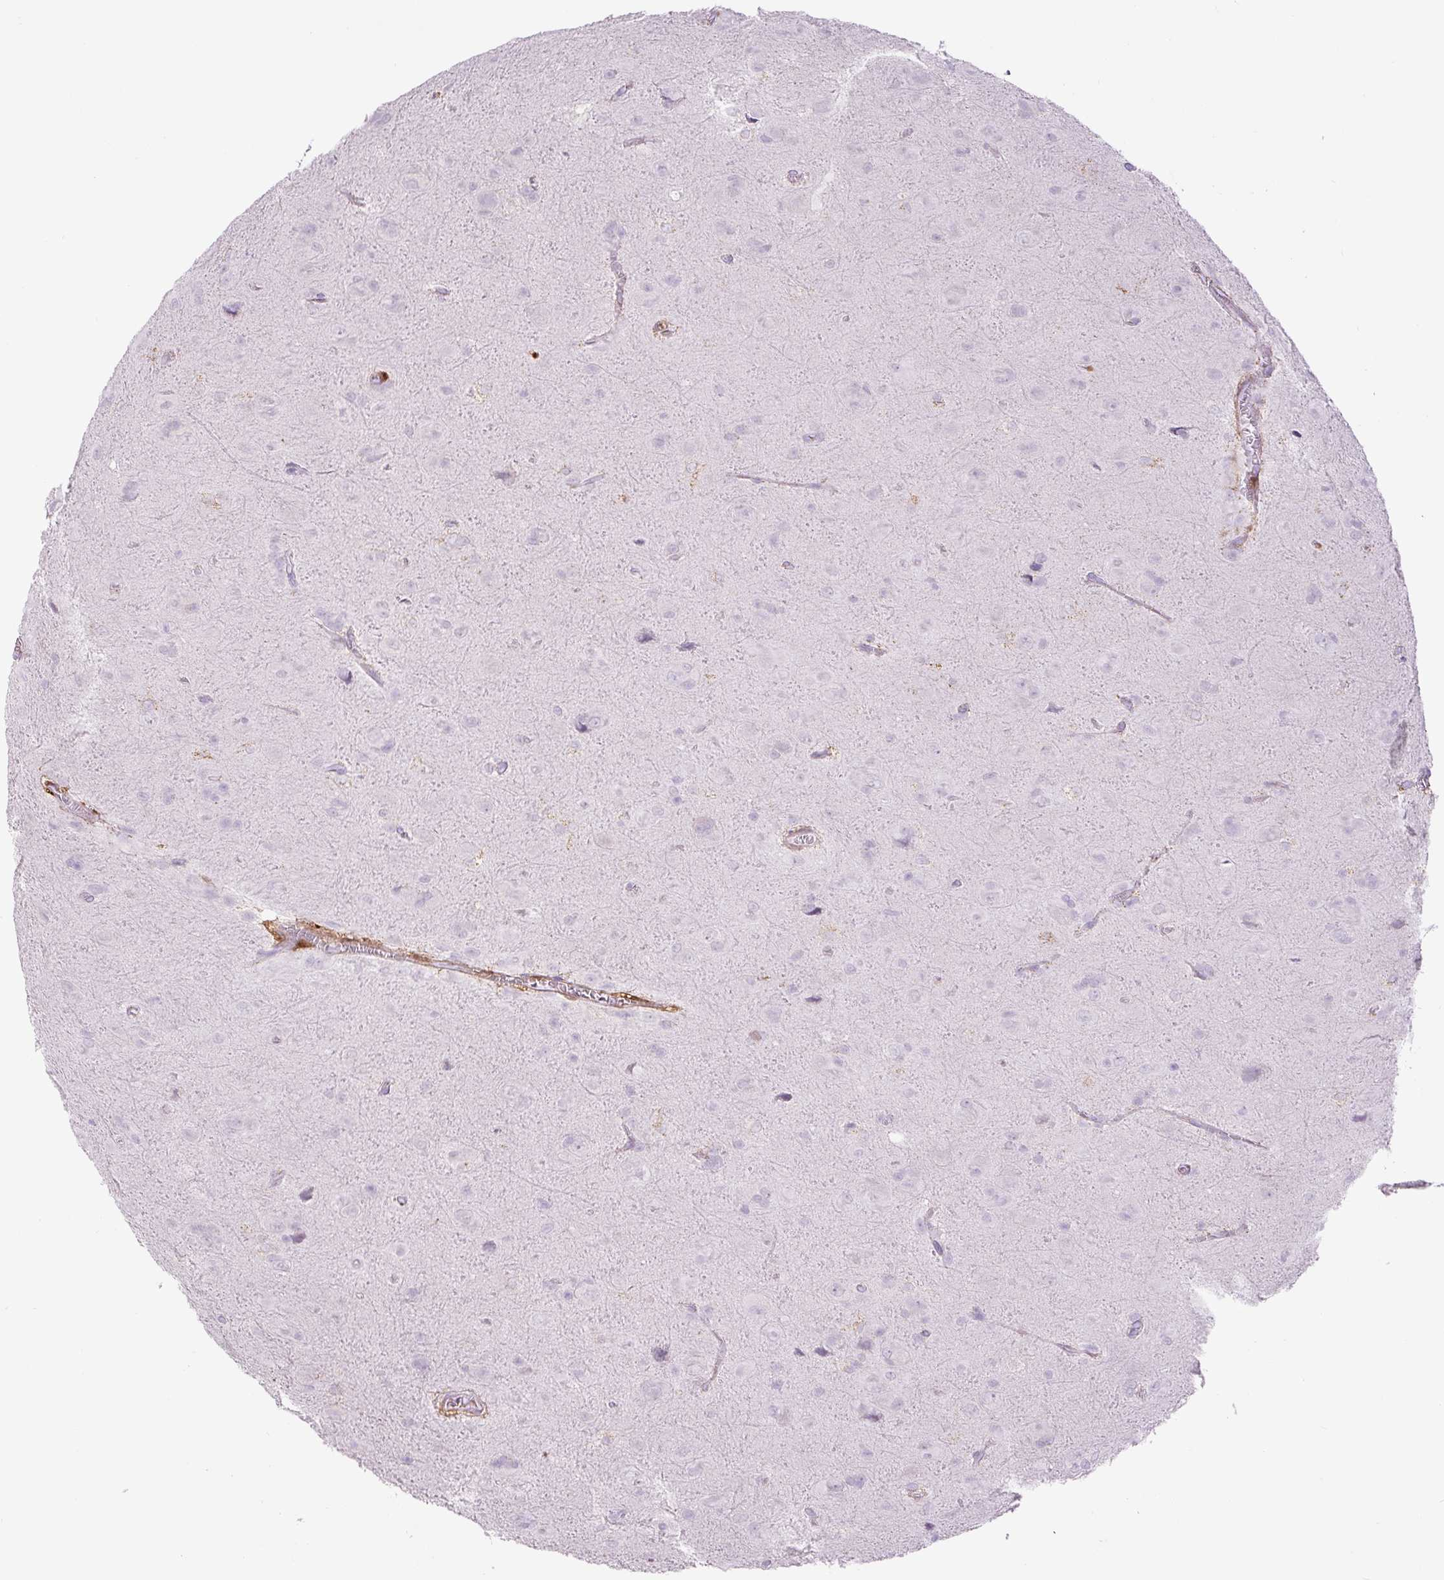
{"staining": {"intensity": "negative", "quantity": "none", "location": "none"}, "tissue": "glioma", "cell_type": "Tumor cells", "image_type": "cancer", "snomed": [{"axis": "morphology", "description": "Glioma, malignant, Low grade"}, {"axis": "topography", "description": "Brain"}], "caption": "DAB immunohistochemical staining of malignant low-grade glioma displays no significant positivity in tumor cells. (DAB (3,3'-diaminobenzidine) IHC with hematoxylin counter stain).", "gene": "S100A4", "patient": {"sex": "male", "age": 58}}